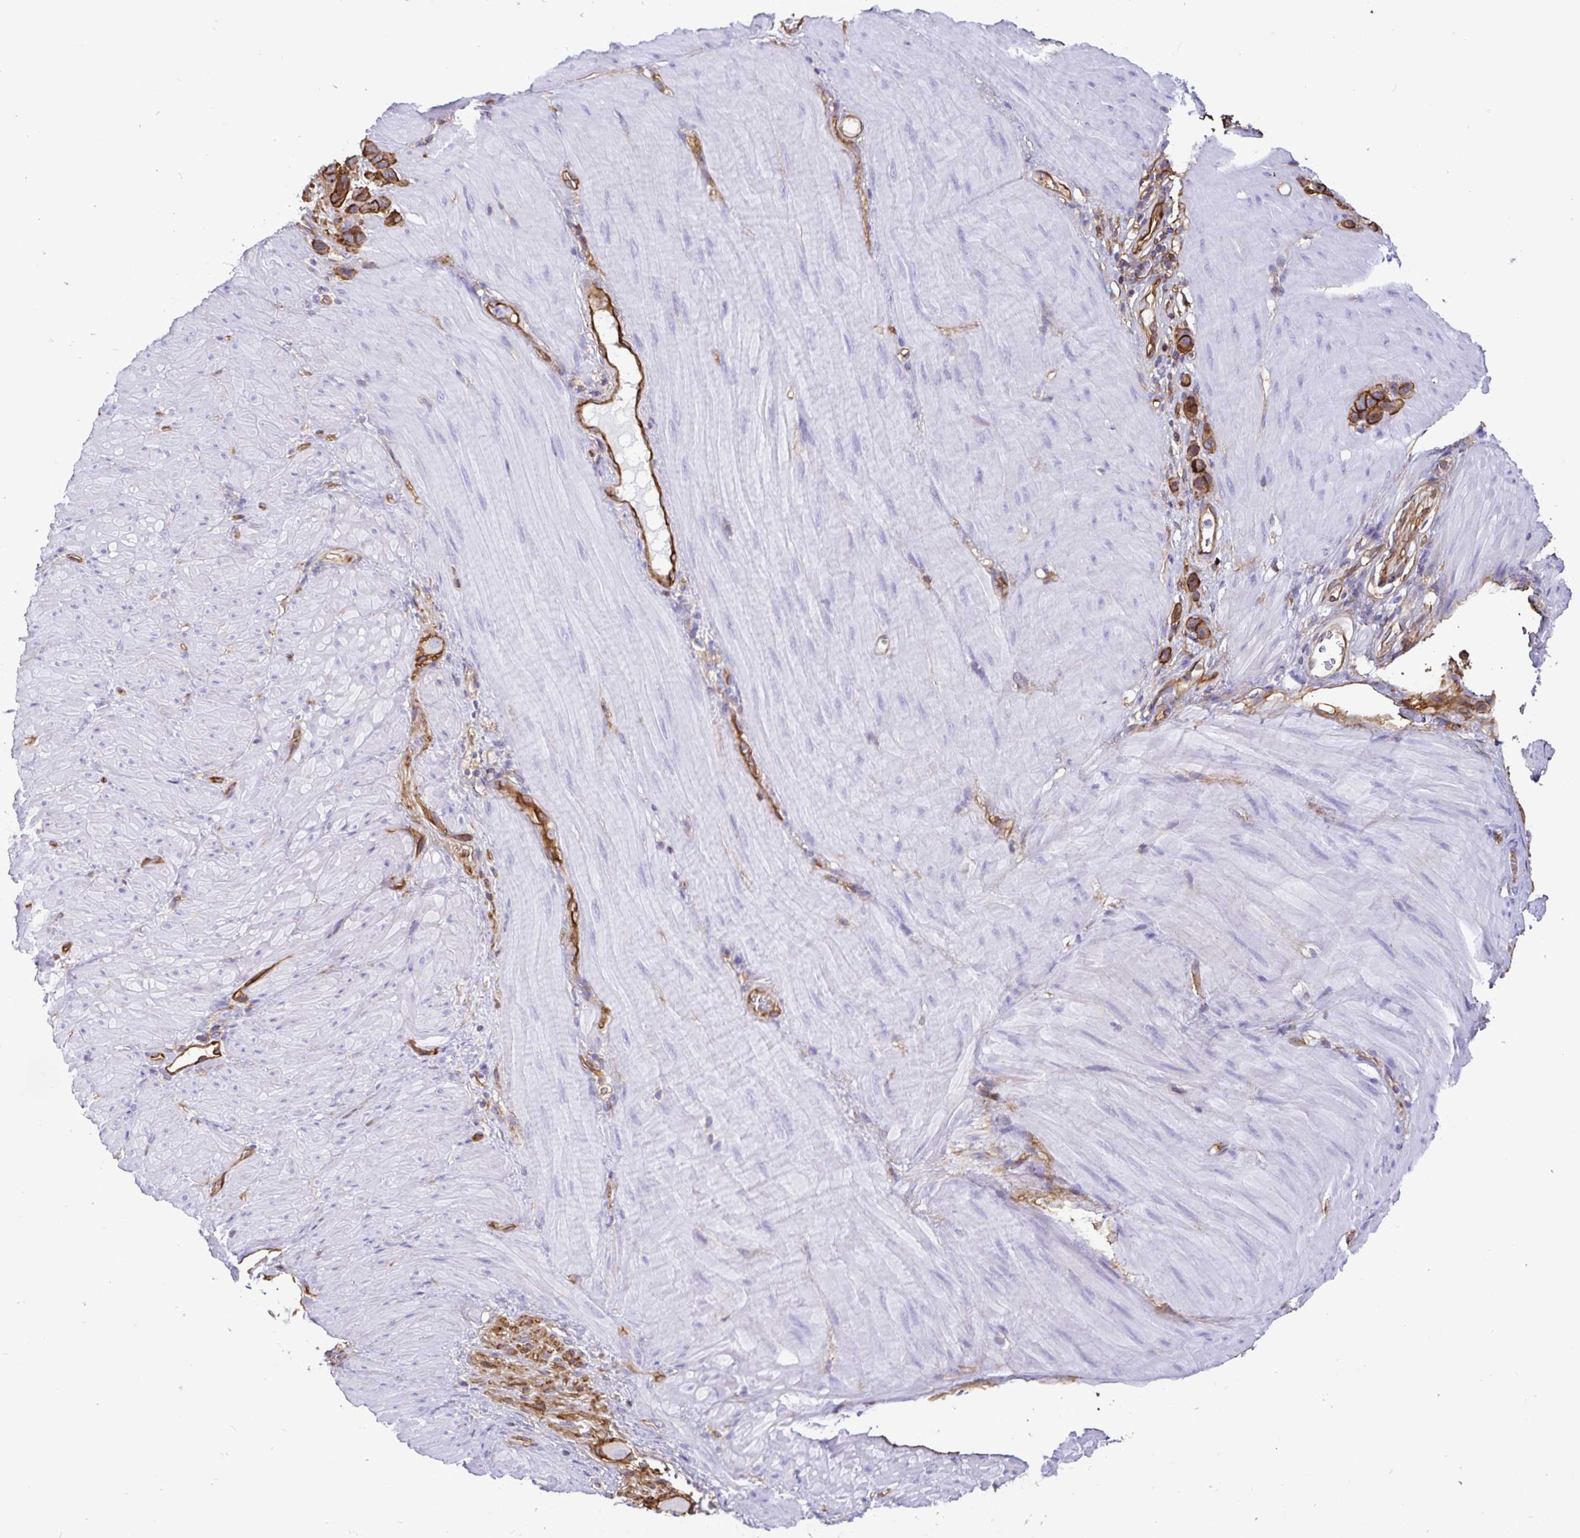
{"staining": {"intensity": "strong", "quantity": ">75%", "location": "cytoplasmic/membranous"}, "tissue": "stomach cancer", "cell_type": "Tumor cells", "image_type": "cancer", "snomed": [{"axis": "morphology", "description": "Adenocarcinoma, NOS"}, {"axis": "topography", "description": "Stomach"}], "caption": "Immunohistochemical staining of human stomach adenocarcinoma demonstrates high levels of strong cytoplasmic/membranous protein staining in approximately >75% of tumor cells.", "gene": "ANXA2", "patient": {"sex": "female", "age": 65}}